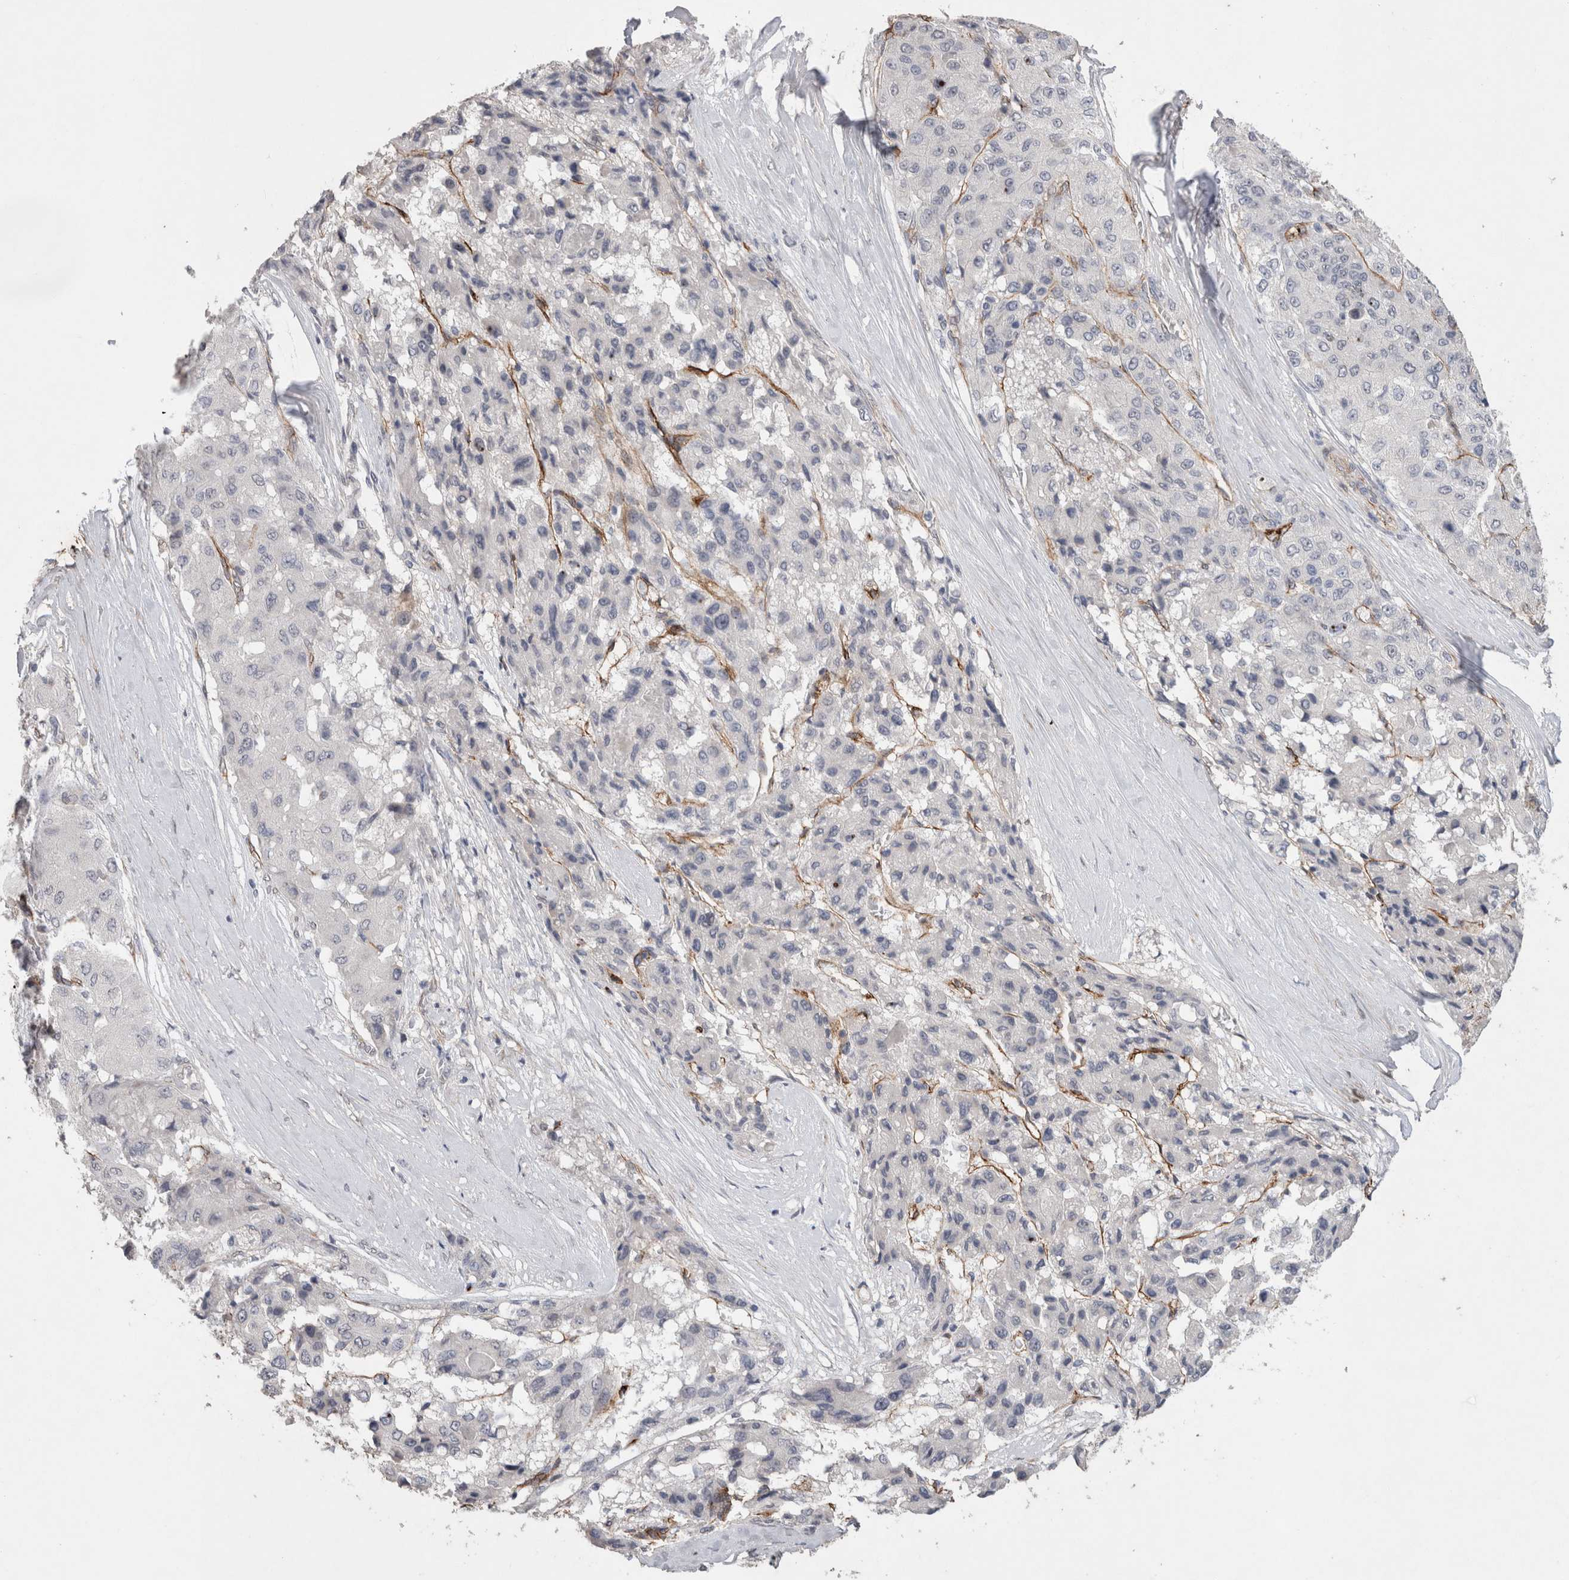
{"staining": {"intensity": "negative", "quantity": "none", "location": "none"}, "tissue": "liver cancer", "cell_type": "Tumor cells", "image_type": "cancer", "snomed": [{"axis": "morphology", "description": "Carcinoma, Hepatocellular, NOS"}, {"axis": "topography", "description": "Liver"}], "caption": "Human liver cancer (hepatocellular carcinoma) stained for a protein using immunohistochemistry demonstrates no staining in tumor cells.", "gene": "CDH13", "patient": {"sex": "male", "age": 80}}